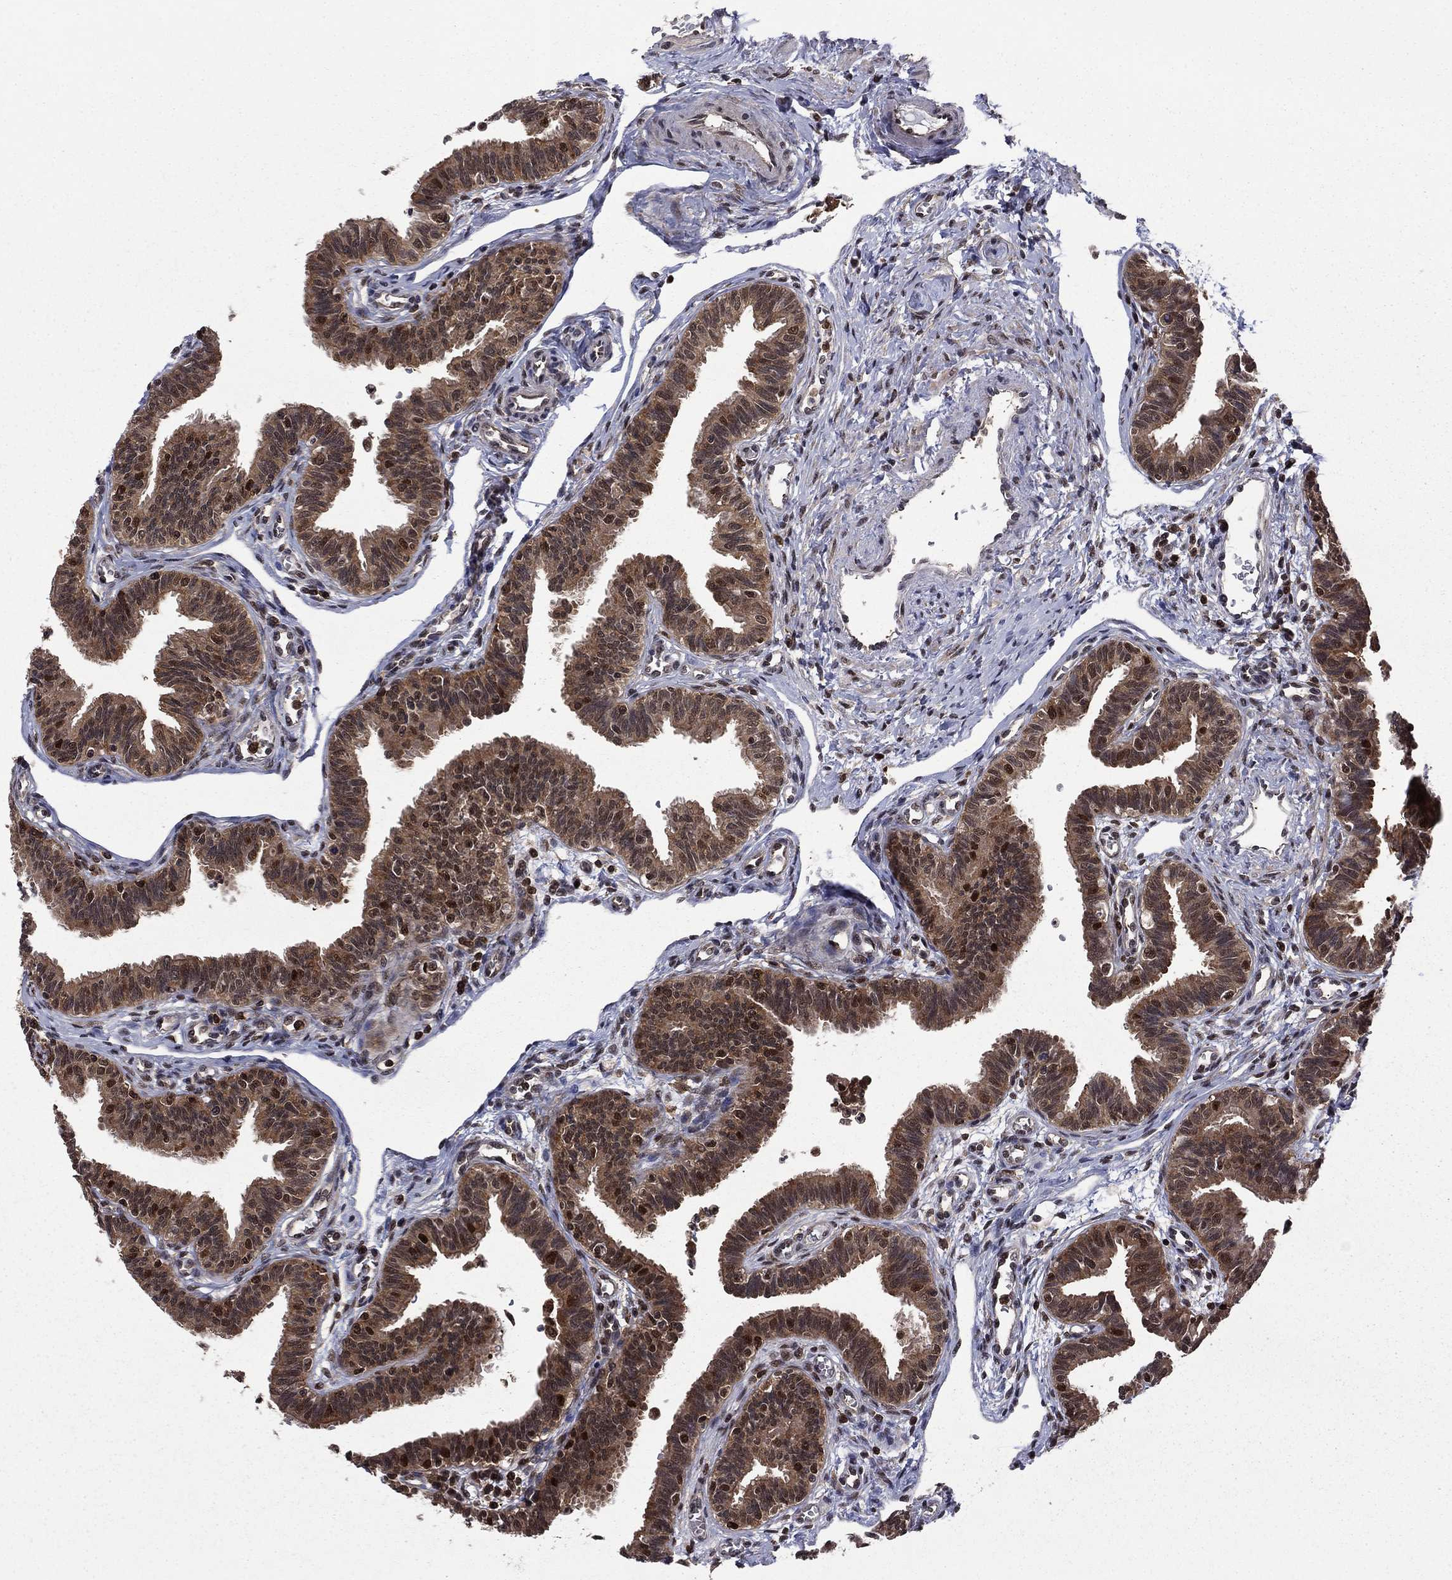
{"staining": {"intensity": "moderate", "quantity": "25%-75%", "location": "cytoplasmic/membranous,nuclear"}, "tissue": "fallopian tube", "cell_type": "Glandular cells", "image_type": "normal", "snomed": [{"axis": "morphology", "description": "Normal tissue, NOS"}, {"axis": "topography", "description": "Fallopian tube"}], "caption": "Glandular cells show medium levels of moderate cytoplasmic/membranous,nuclear expression in approximately 25%-75% of cells in benign fallopian tube. The staining is performed using DAB (3,3'-diaminobenzidine) brown chromogen to label protein expression. The nuclei are counter-stained blue using hematoxylin.", "gene": "PSMD2", "patient": {"sex": "female", "age": 36}}